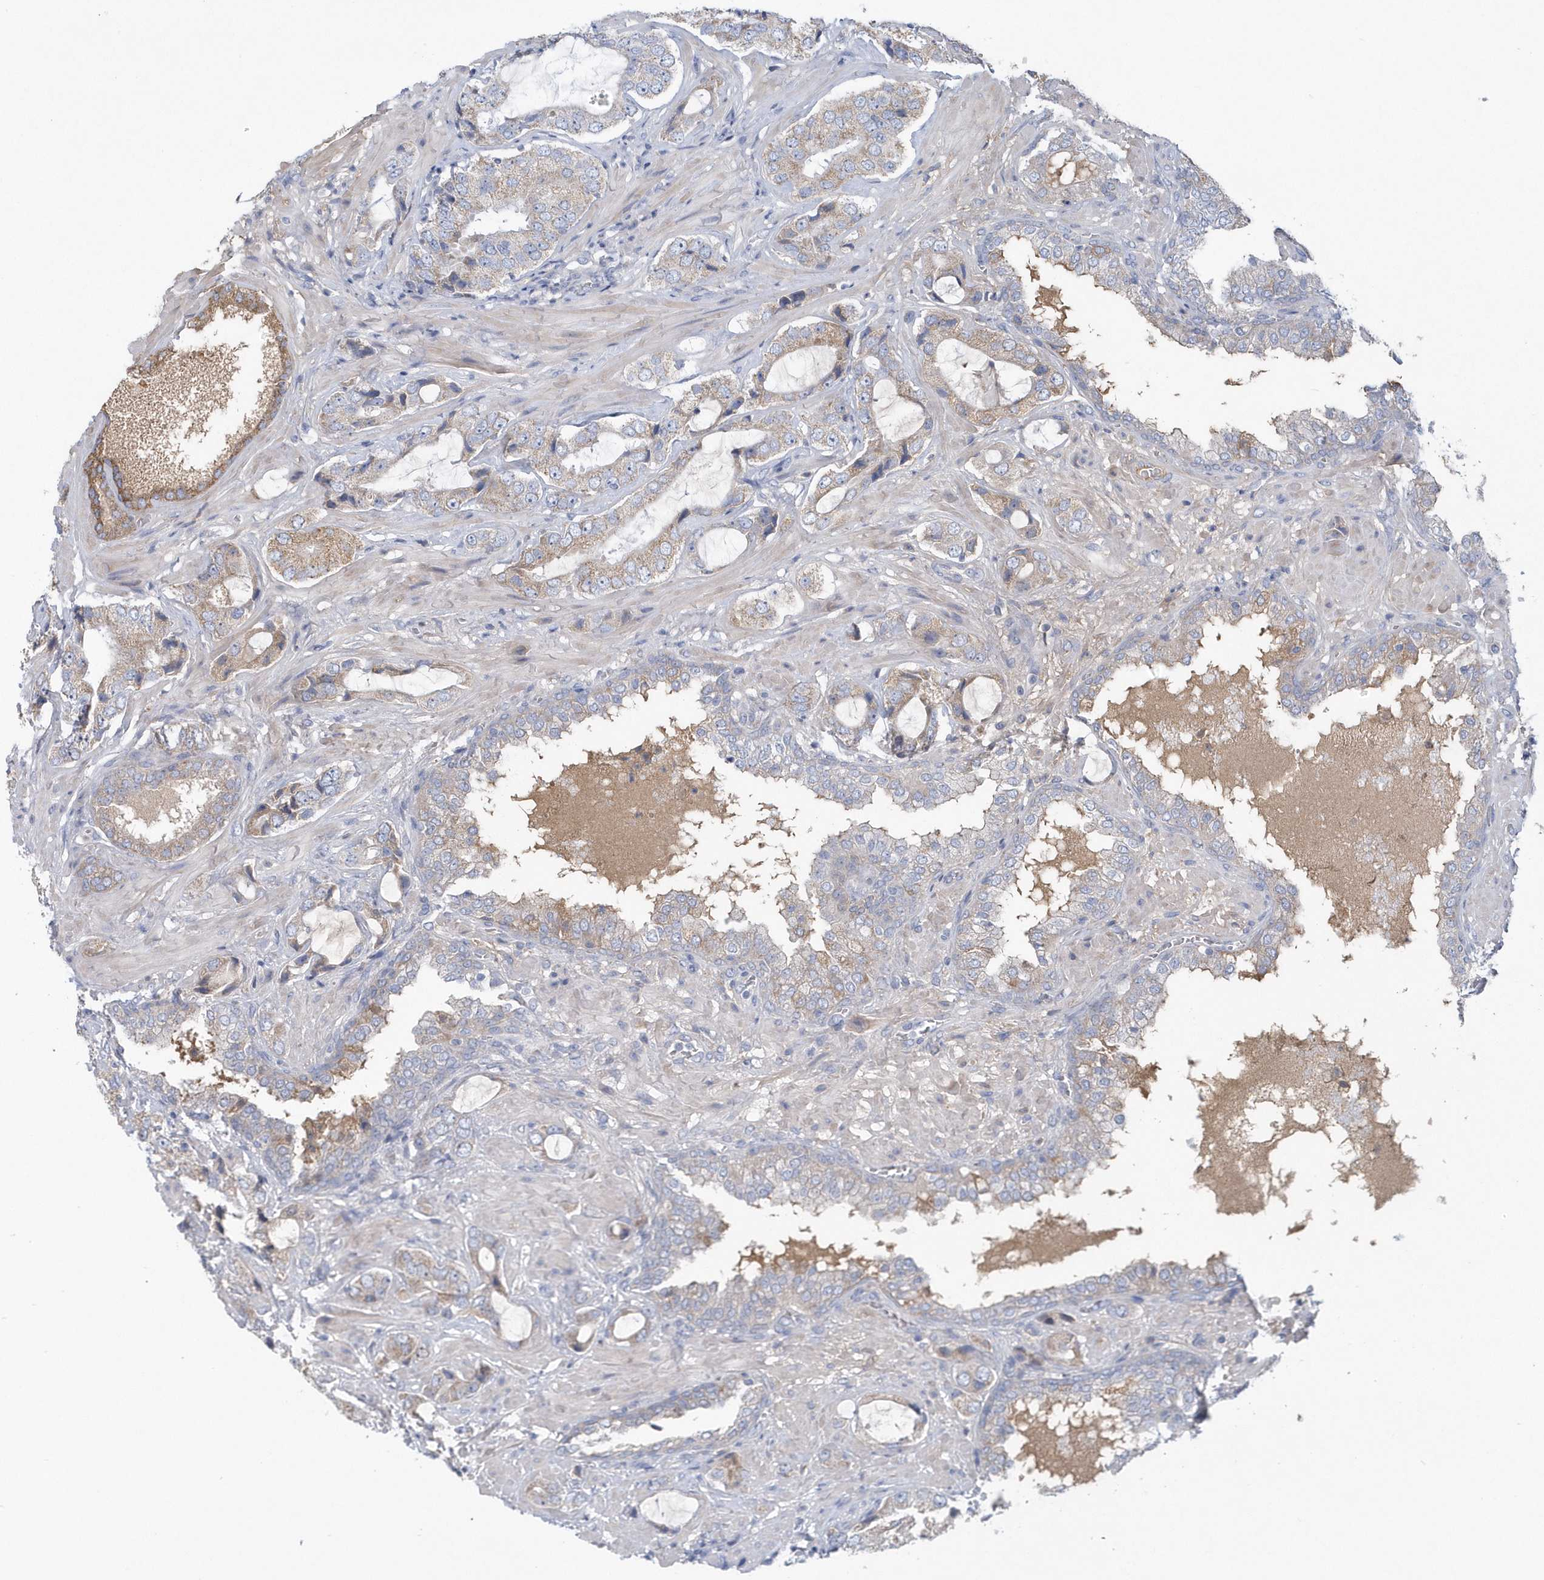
{"staining": {"intensity": "moderate", "quantity": "<25%", "location": "cytoplasmic/membranous"}, "tissue": "prostate cancer", "cell_type": "Tumor cells", "image_type": "cancer", "snomed": [{"axis": "morphology", "description": "Normal tissue, NOS"}, {"axis": "morphology", "description": "Adenocarcinoma, High grade"}, {"axis": "topography", "description": "Prostate"}, {"axis": "topography", "description": "Peripheral nerve tissue"}], "caption": "Protein staining shows moderate cytoplasmic/membranous positivity in about <25% of tumor cells in prostate cancer (adenocarcinoma (high-grade)).", "gene": "SPATA18", "patient": {"sex": "male", "age": 59}}